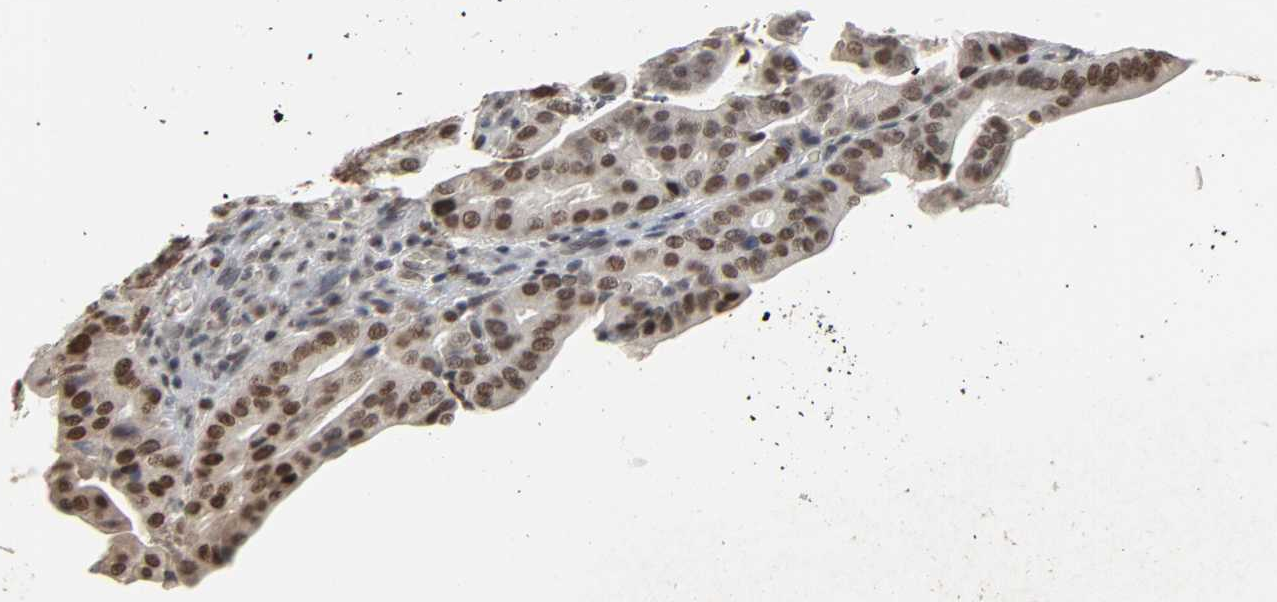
{"staining": {"intensity": "moderate", "quantity": ">75%", "location": "nuclear"}, "tissue": "pancreatic cancer", "cell_type": "Tumor cells", "image_type": "cancer", "snomed": [{"axis": "morphology", "description": "Adenocarcinoma, NOS"}, {"axis": "topography", "description": "Pancreas"}], "caption": "Tumor cells reveal moderate nuclear expression in approximately >75% of cells in pancreatic adenocarcinoma.", "gene": "DAZAP1", "patient": {"sex": "male", "age": 63}}